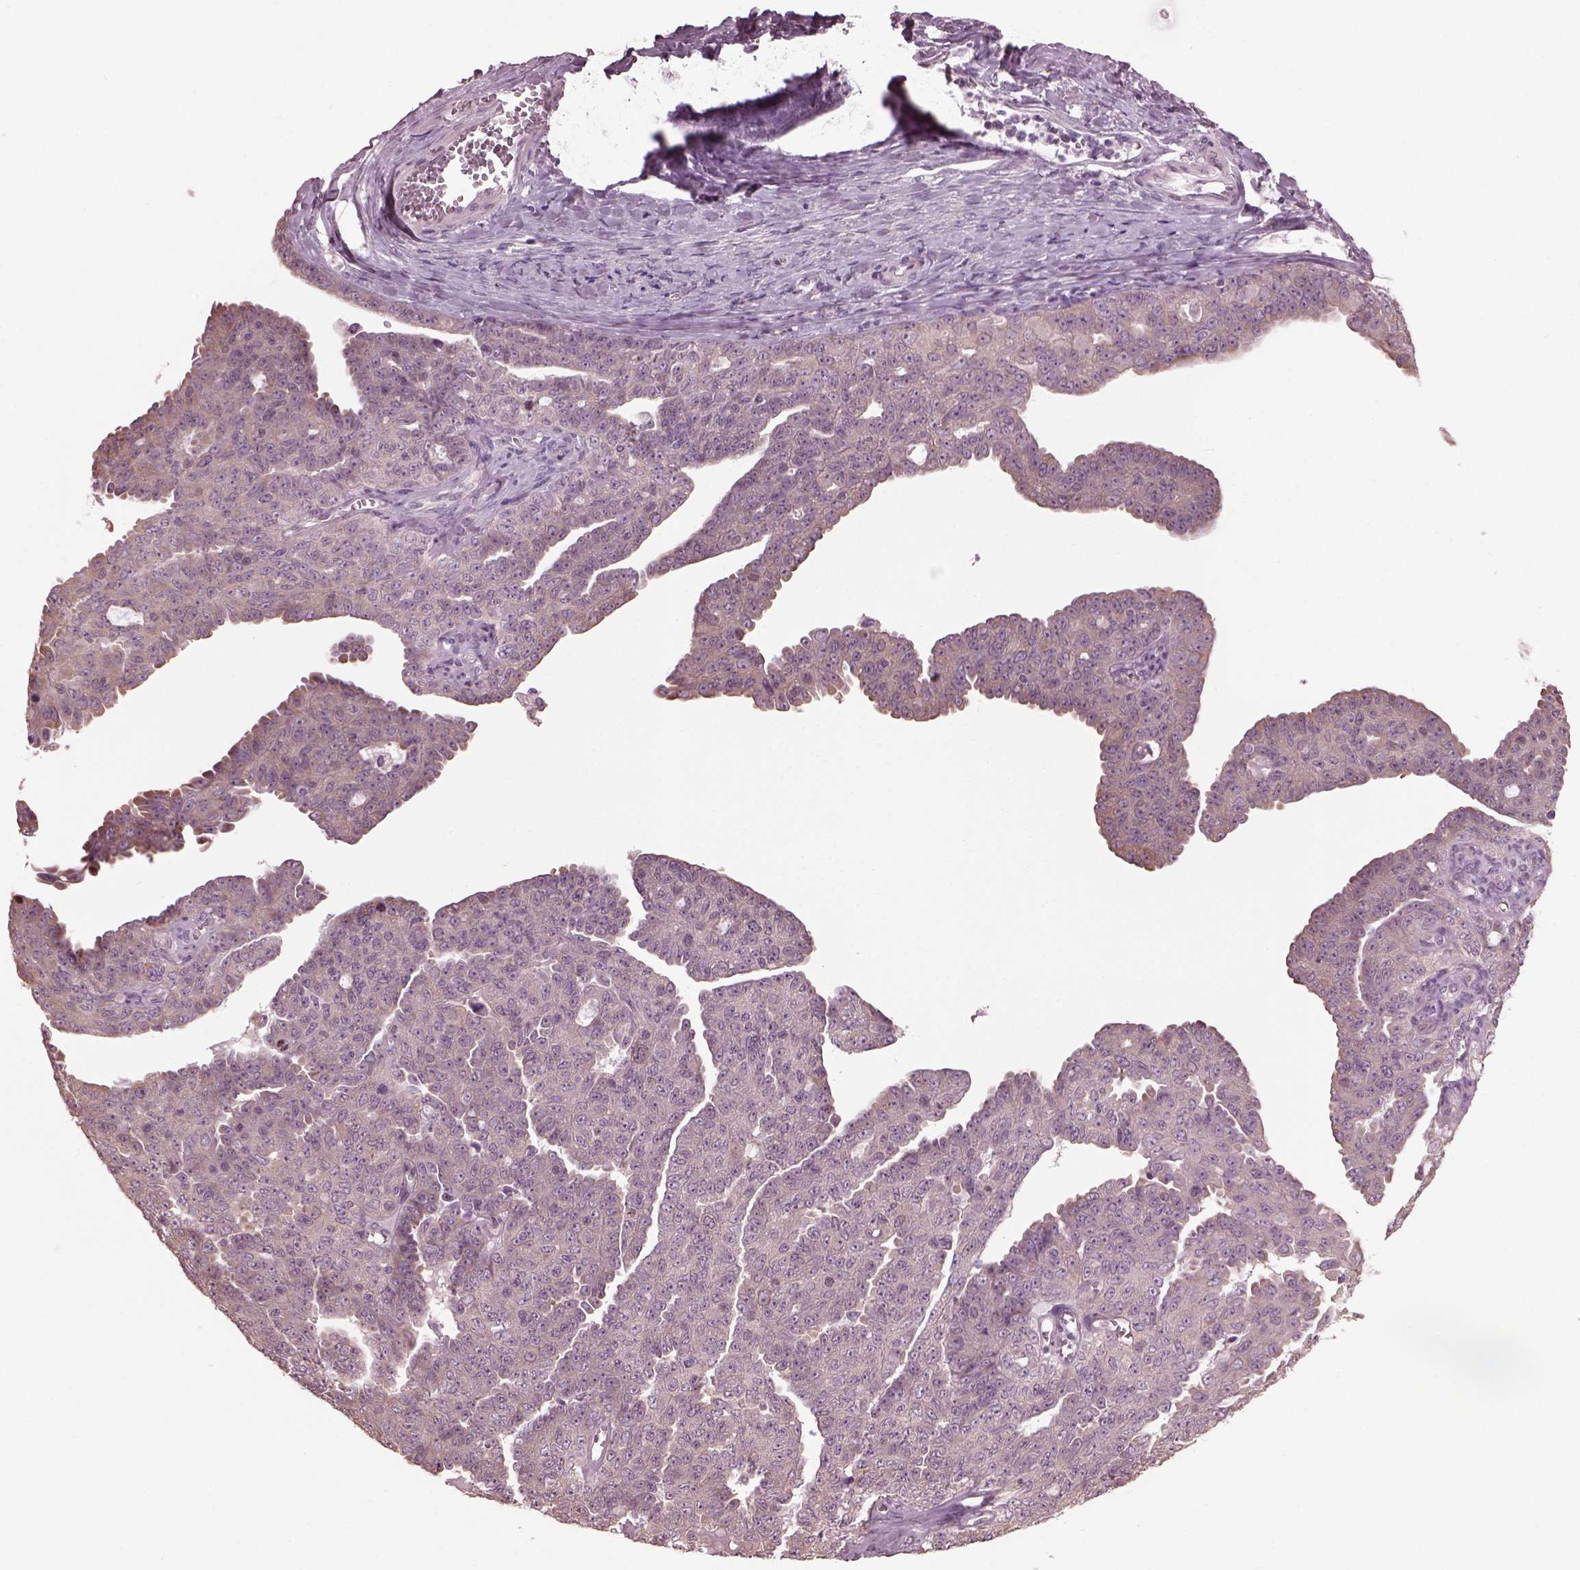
{"staining": {"intensity": "weak", "quantity": ">75%", "location": "cytoplasmic/membranous"}, "tissue": "ovarian cancer", "cell_type": "Tumor cells", "image_type": "cancer", "snomed": [{"axis": "morphology", "description": "Cystadenocarcinoma, serous, NOS"}, {"axis": "topography", "description": "Ovary"}], "caption": "An image showing weak cytoplasmic/membranous expression in about >75% of tumor cells in ovarian cancer, as visualized by brown immunohistochemical staining.", "gene": "CABP5", "patient": {"sex": "female", "age": 71}}